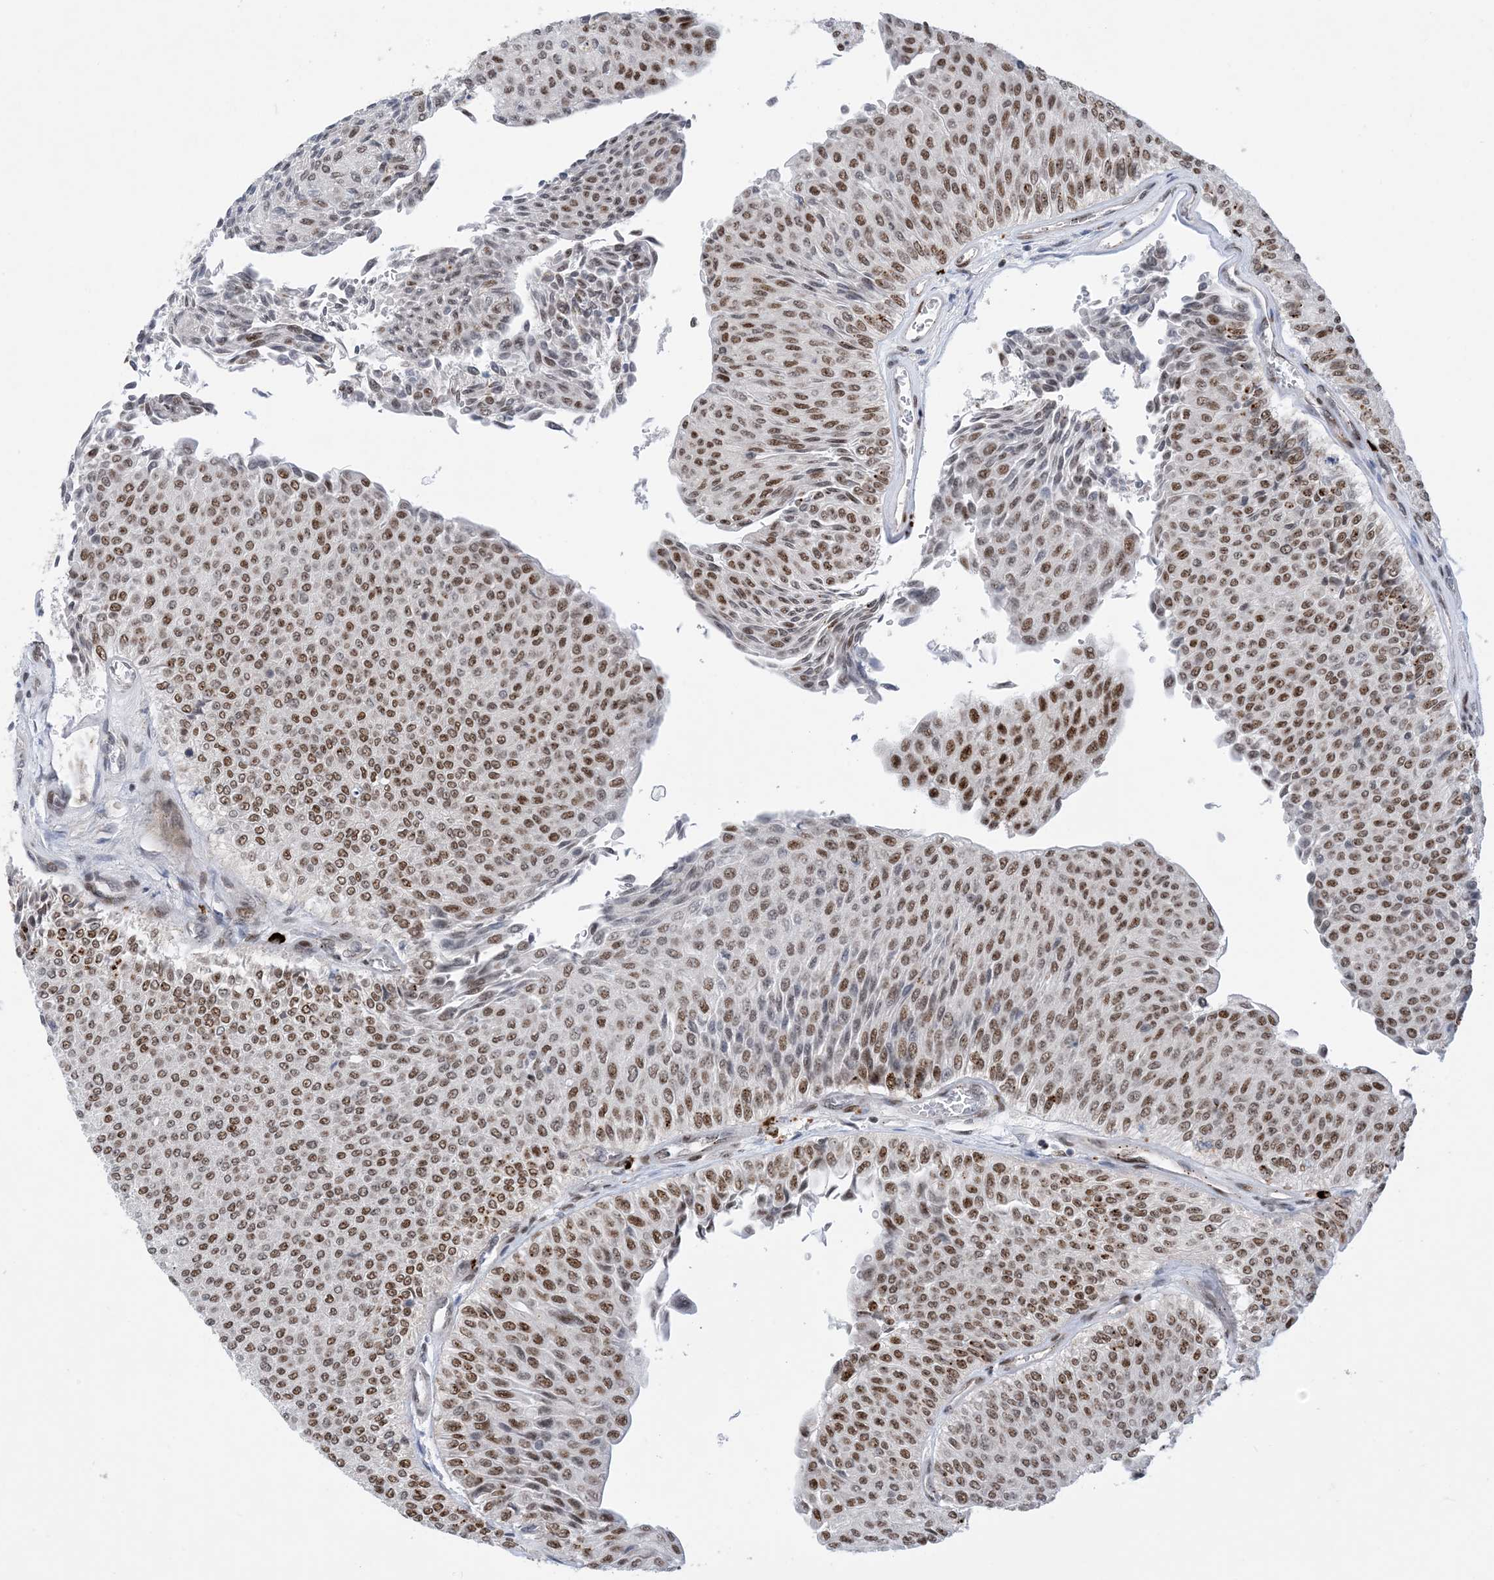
{"staining": {"intensity": "moderate", "quantity": ">75%", "location": "nuclear"}, "tissue": "urothelial cancer", "cell_type": "Tumor cells", "image_type": "cancer", "snomed": [{"axis": "morphology", "description": "Urothelial carcinoma, Low grade"}, {"axis": "topography", "description": "Urinary bladder"}], "caption": "Tumor cells demonstrate moderate nuclear staining in about >75% of cells in urothelial cancer.", "gene": "TSPYL1", "patient": {"sex": "male", "age": 78}}